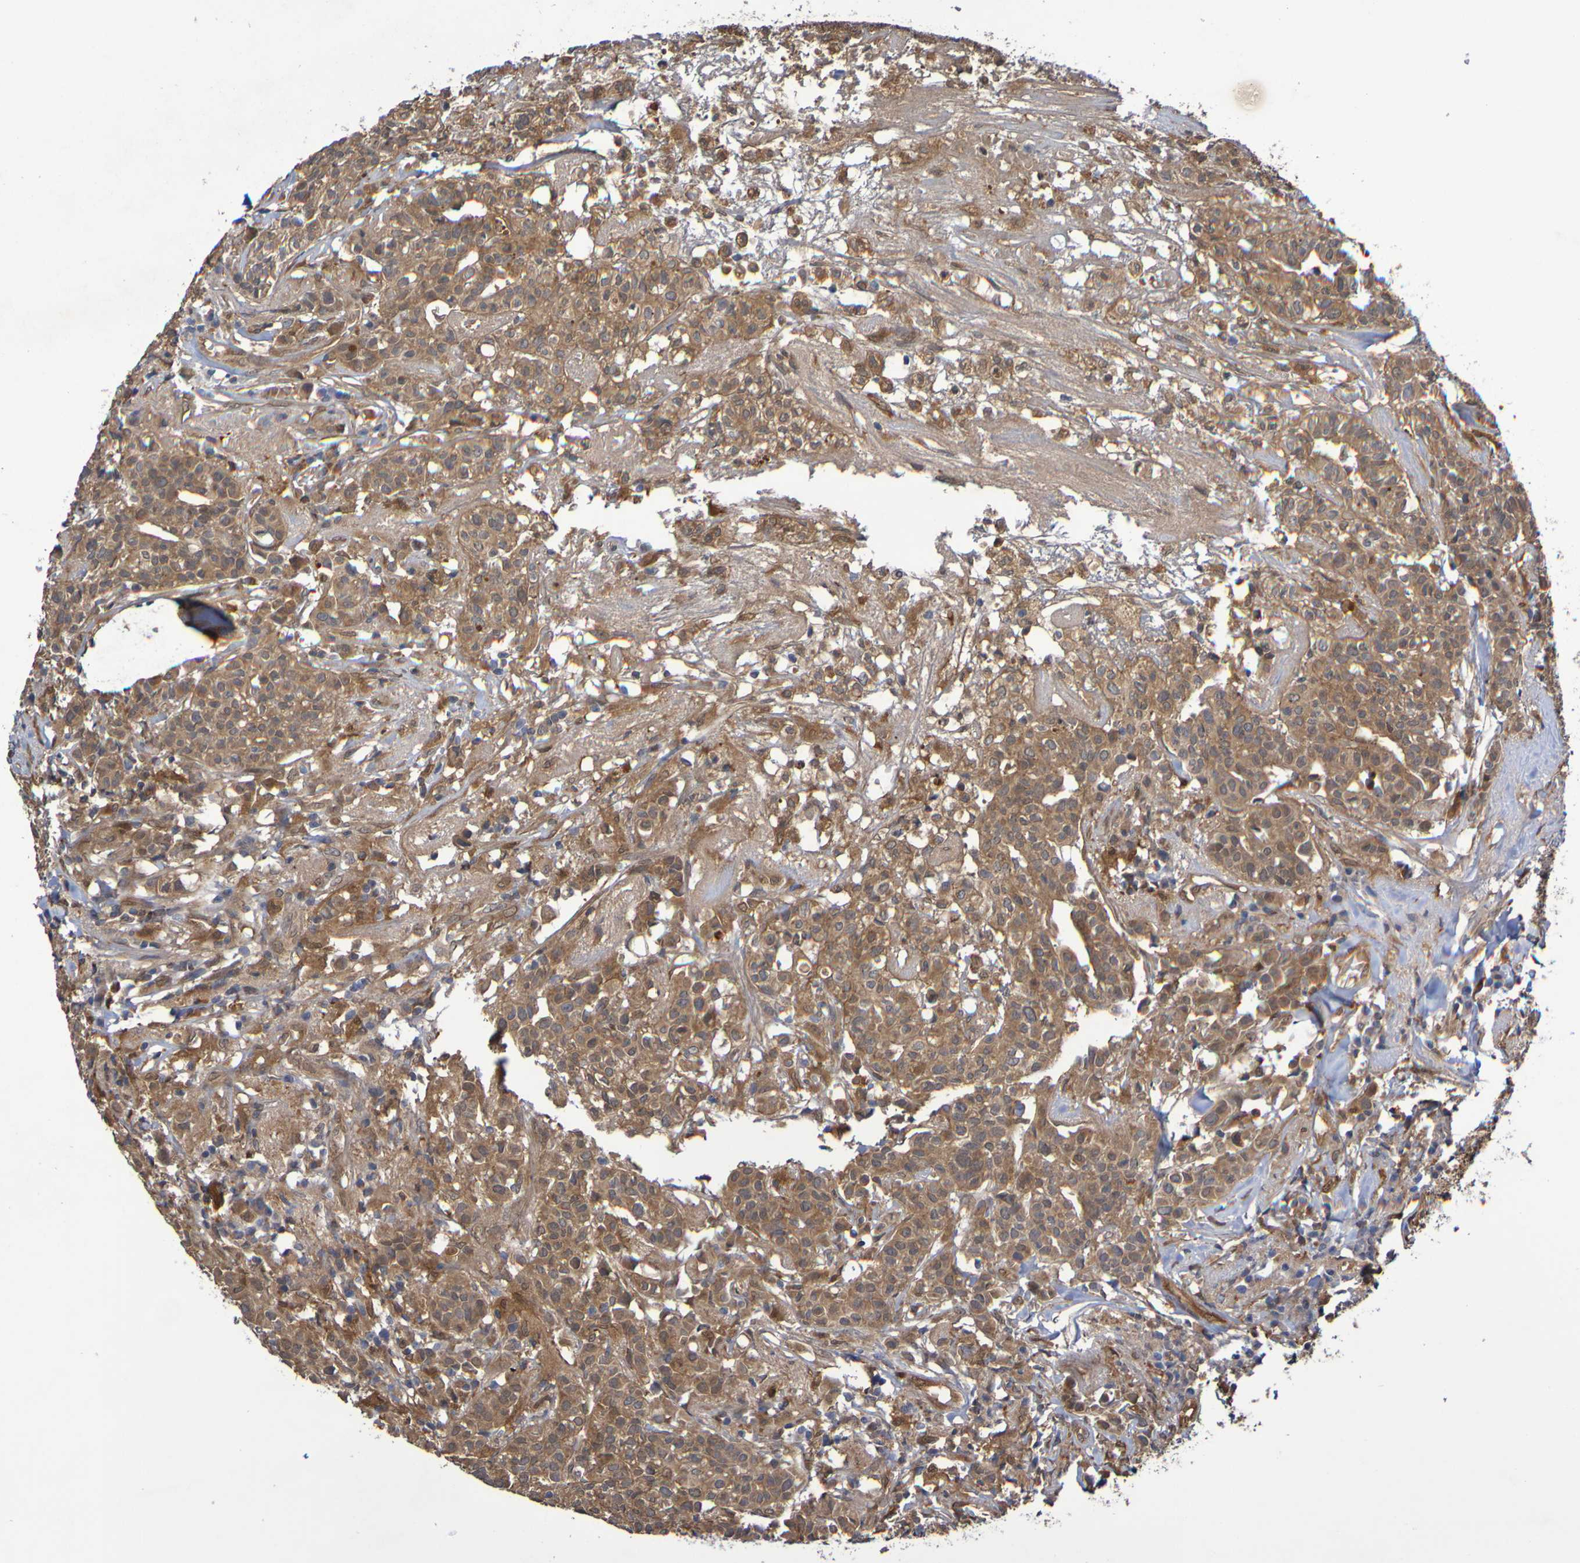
{"staining": {"intensity": "moderate", "quantity": "25%-75%", "location": "cytoplasmic/membranous"}, "tissue": "head and neck cancer", "cell_type": "Tumor cells", "image_type": "cancer", "snomed": [{"axis": "morphology", "description": "Adenocarcinoma, NOS"}, {"axis": "topography", "description": "Salivary gland"}, {"axis": "topography", "description": "Head-Neck"}], "caption": "The micrograph exhibits immunohistochemical staining of head and neck adenocarcinoma. There is moderate cytoplasmic/membranous positivity is appreciated in approximately 25%-75% of tumor cells.", "gene": "SERPINB6", "patient": {"sex": "female", "age": 65}}